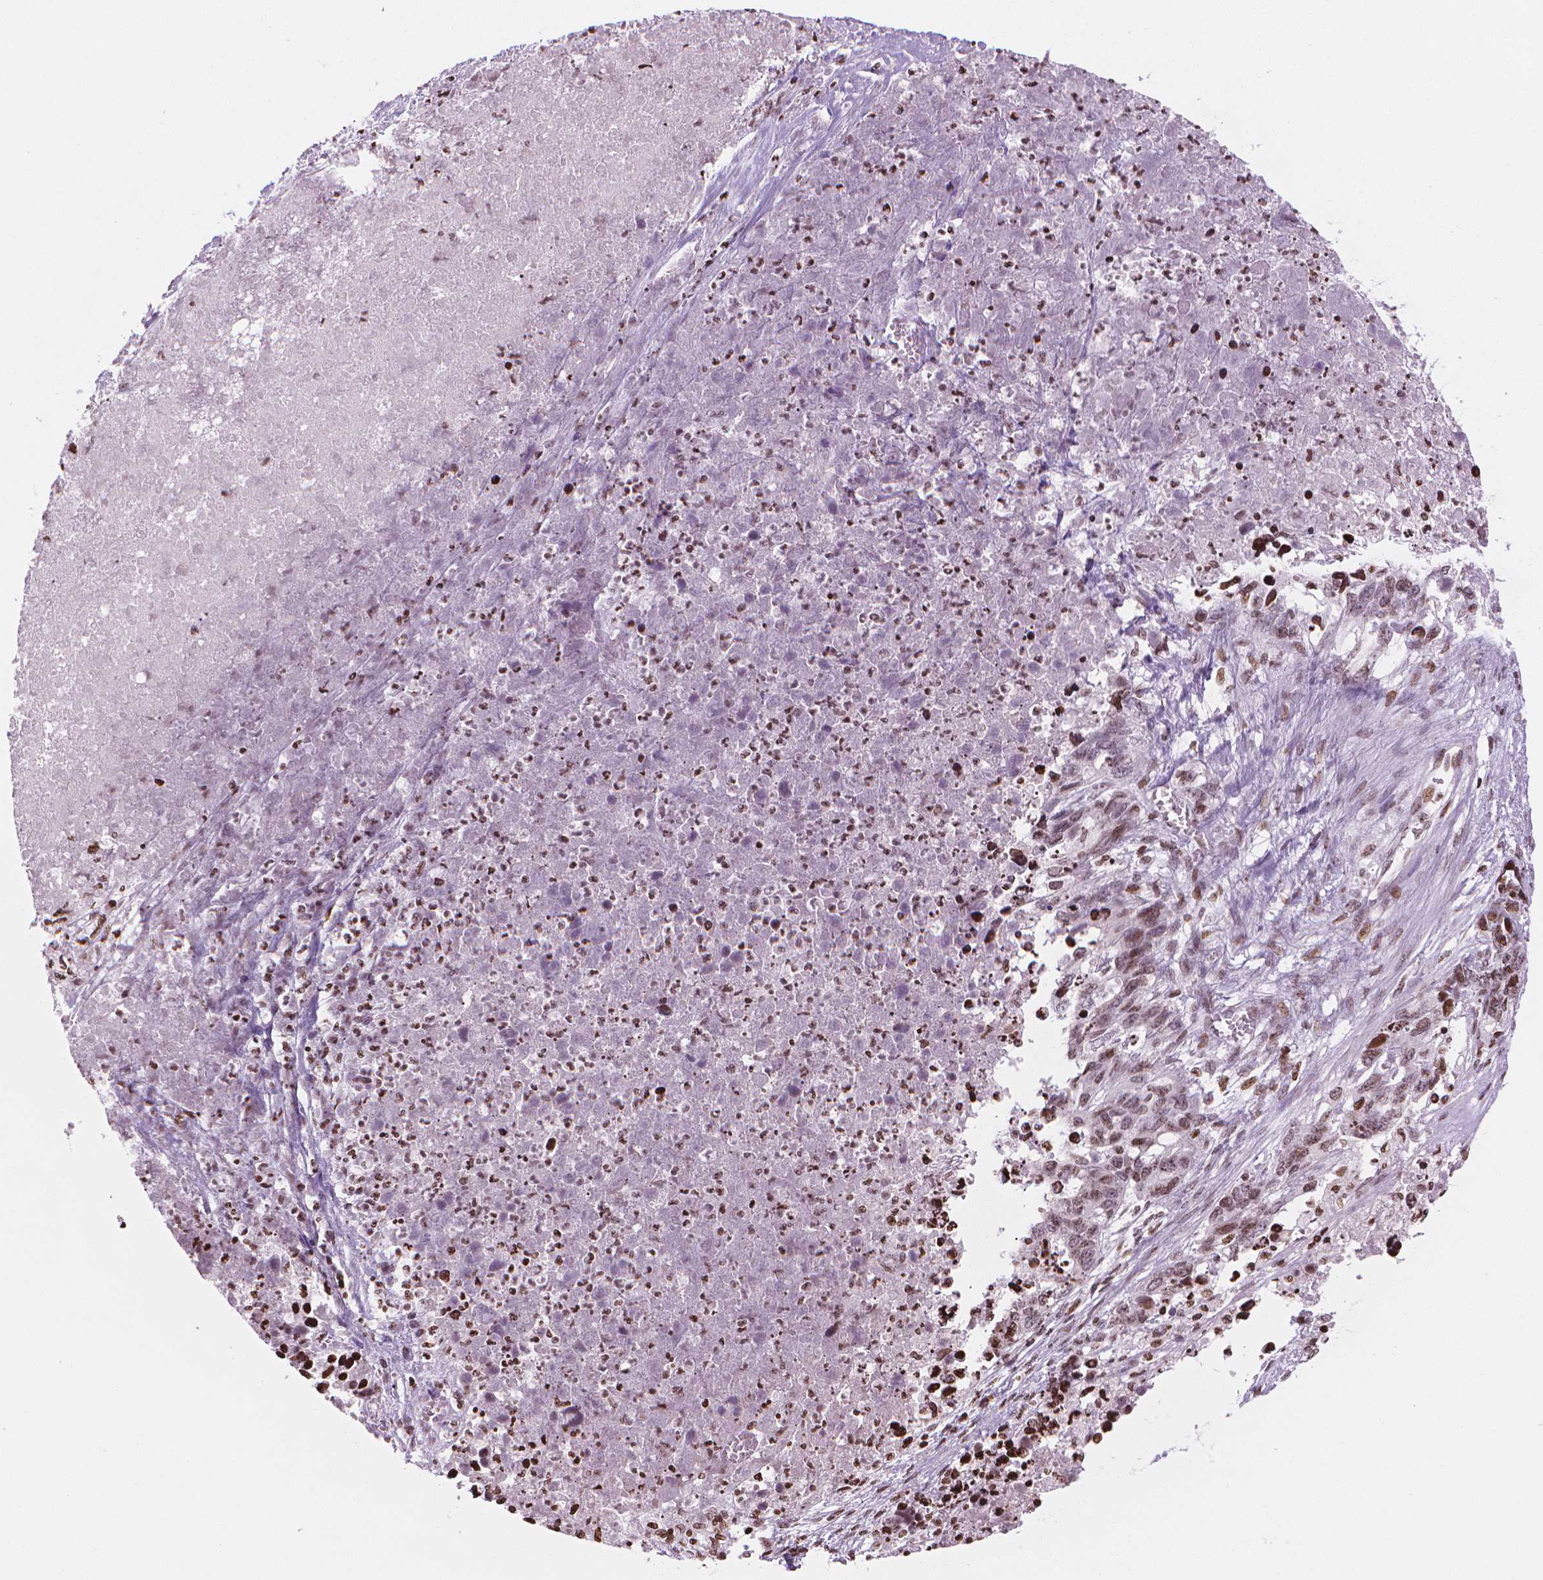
{"staining": {"intensity": "weak", "quantity": ">75%", "location": "nuclear"}, "tissue": "ovarian cancer", "cell_type": "Tumor cells", "image_type": "cancer", "snomed": [{"axis": "morphology", "description": "Cystadenocarcinoma, serous, NOS"}, {"axis": "topography", "description": "Ovary"}], "caption": "IHC of human ovarian cancer (serous cystadenocarcinoma) displays low levels of weak nuclear staining in approximately >75% of tumor cells.", "gene": "PIP4K2A", "patient": {"sex": "female", "age": 69}}